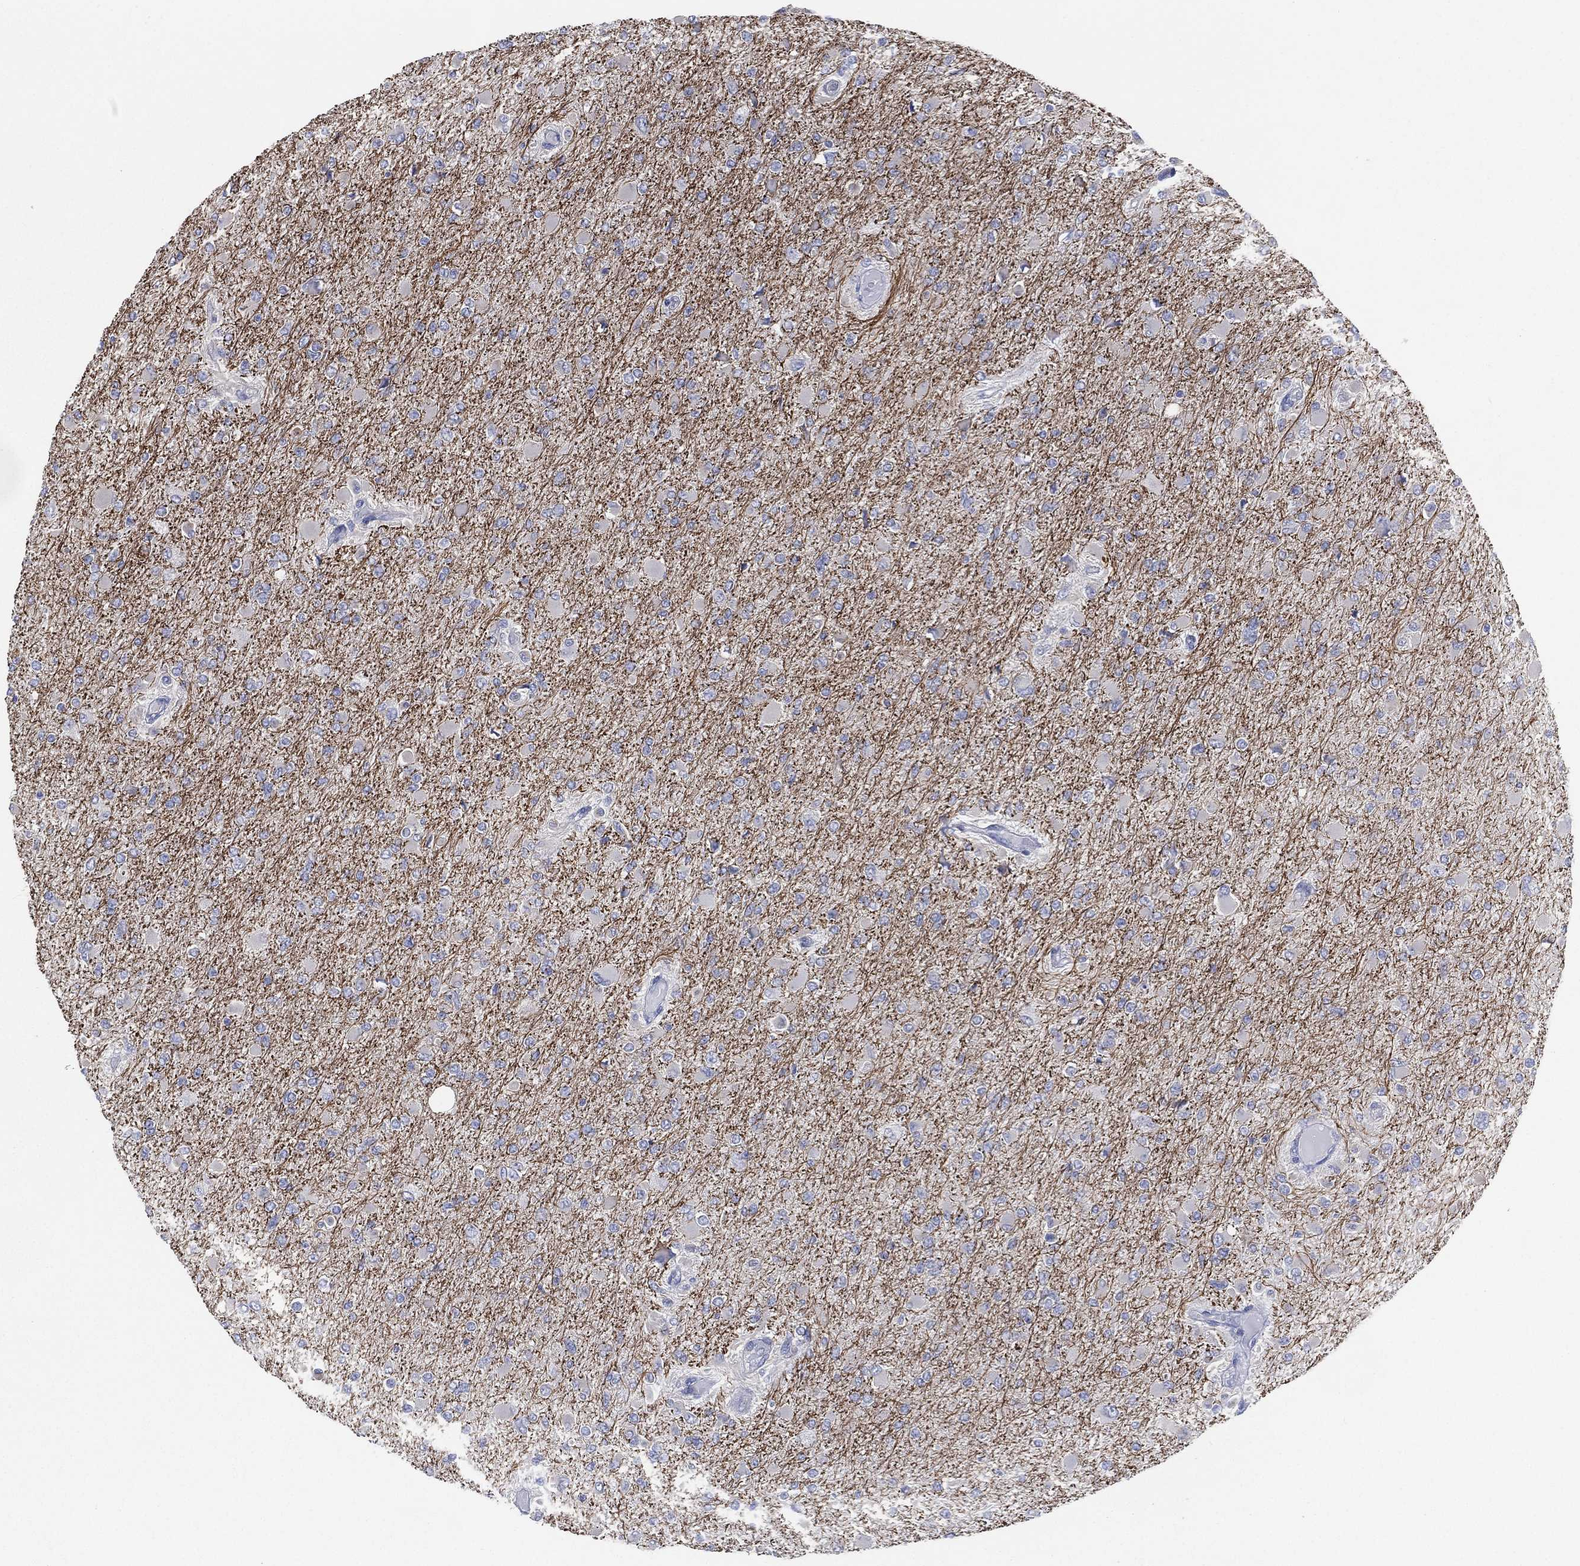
{"staining": {"intensity": "strong", "quantity": "25%-75%", "location": "cytoplasmic/membranous"}, "tissue": "glioma", "cell_type": "Tumor cells", "image_type": "cancer", "snomed": [{"axis": "morphology", "description": "Glioma, malignant, High grade"}, {"axis": "topography", "description": "Cerebral cortex"}], "caption": "Malignant glioma (high-grade) stained with a protein marker displays strong staining in tumor cells.", "gene": "INA", "patient": {"sex": "female", "age": 36}}